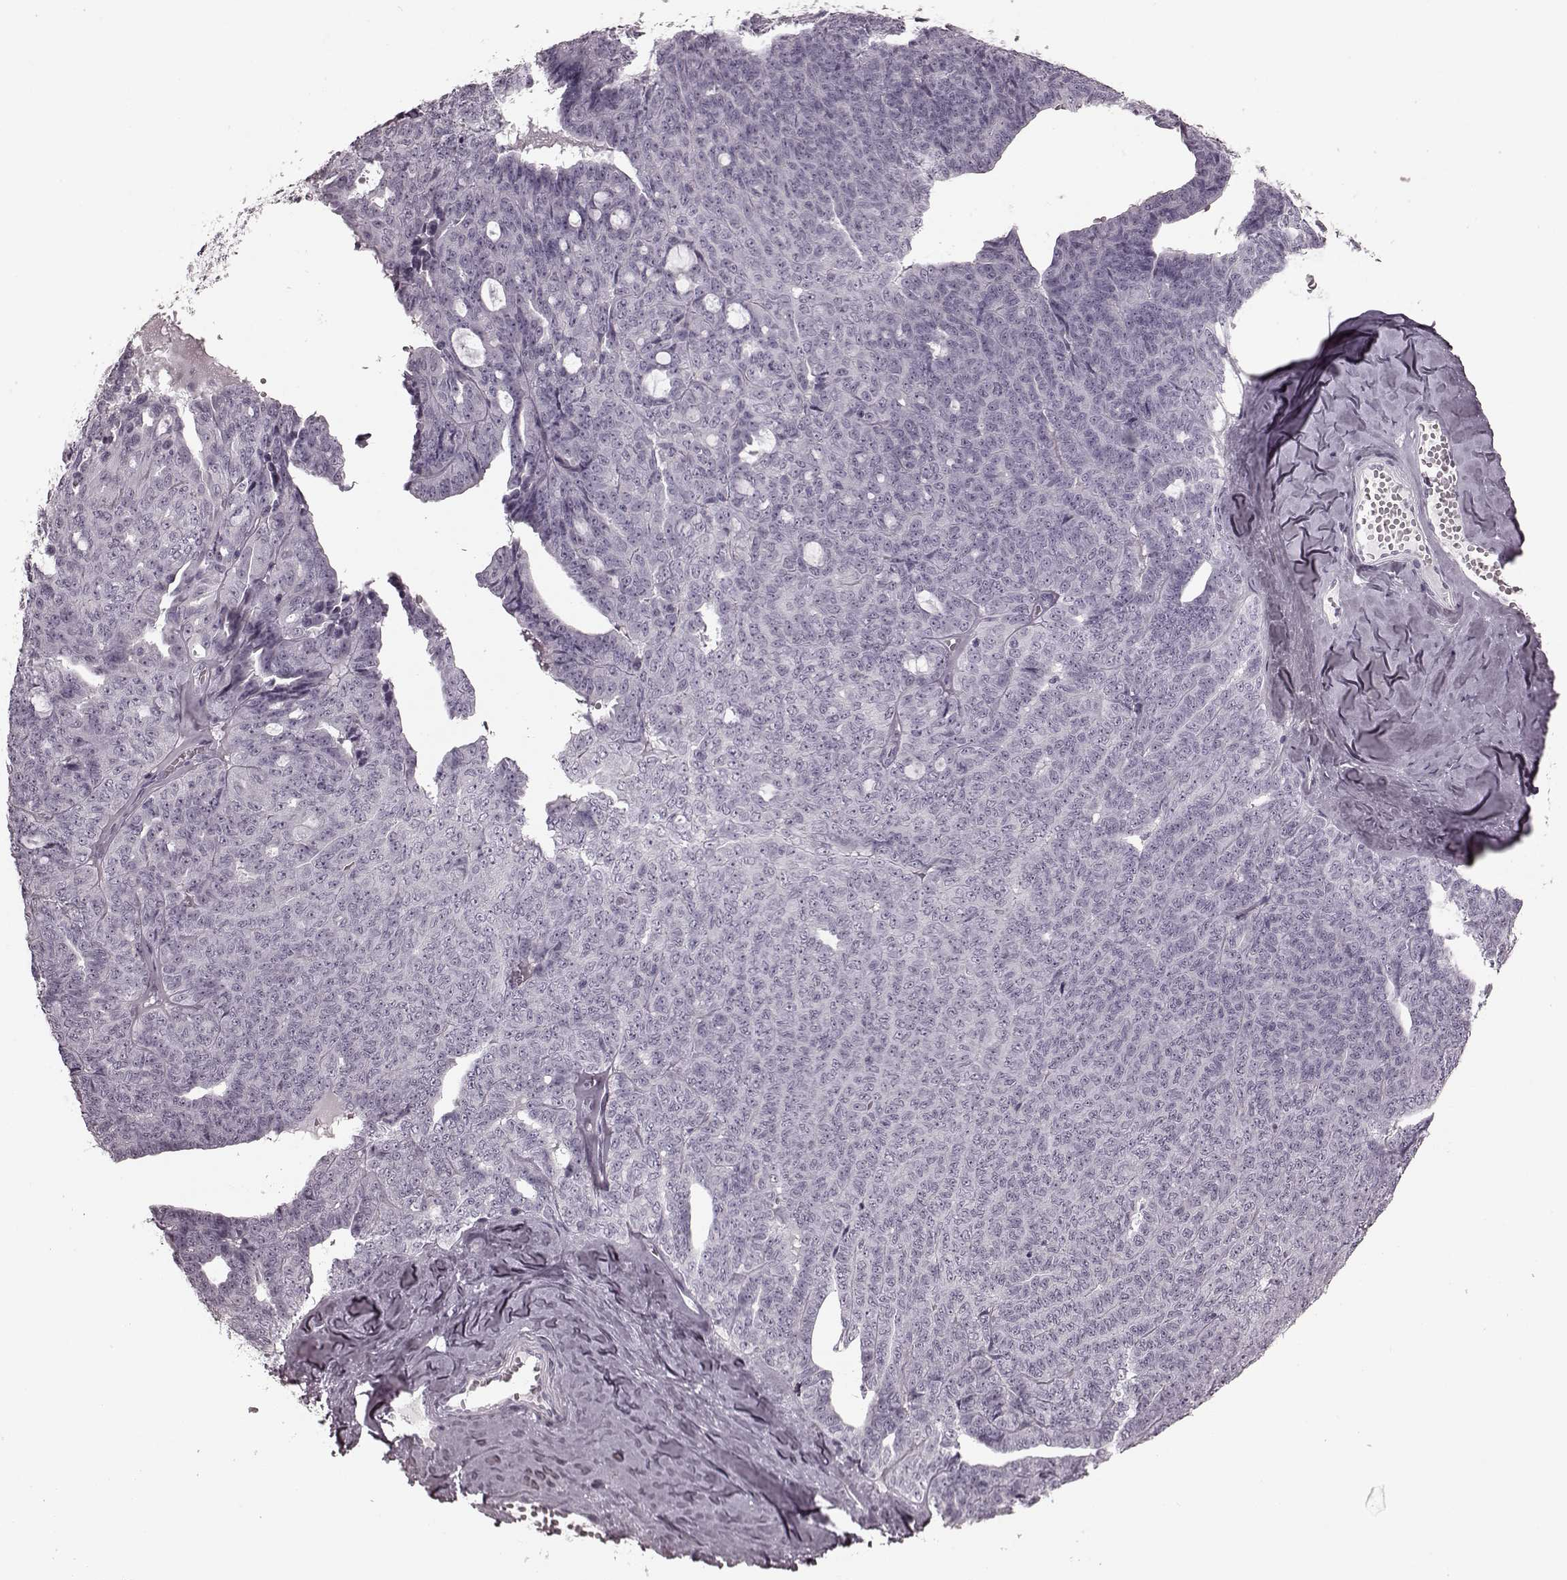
{"staining": {"intensity": "negative", "quantity": "none", "location": "none"}, "tissue": "ovarian cancer", "cell_type": "Tumor cells", "image_type": "cancer", "snomed": [{"axis": "morphology", "description": "Cystadenocarcinoma, serous, NOS"}, {"axis": "topography", "description": "Ovary"}], "caption": "Immunohistochemical staining of ovarian cancer demonstrates no significant expression in tumor cells. (Stains: DAB (3,3'-diaminobenzidine) IHC with hematoxylin counter stain, Microscopy: brightfield microscopy at high magnification).", "gene": "TRPM1", "patient": {"sex": "female", "age": 71}}